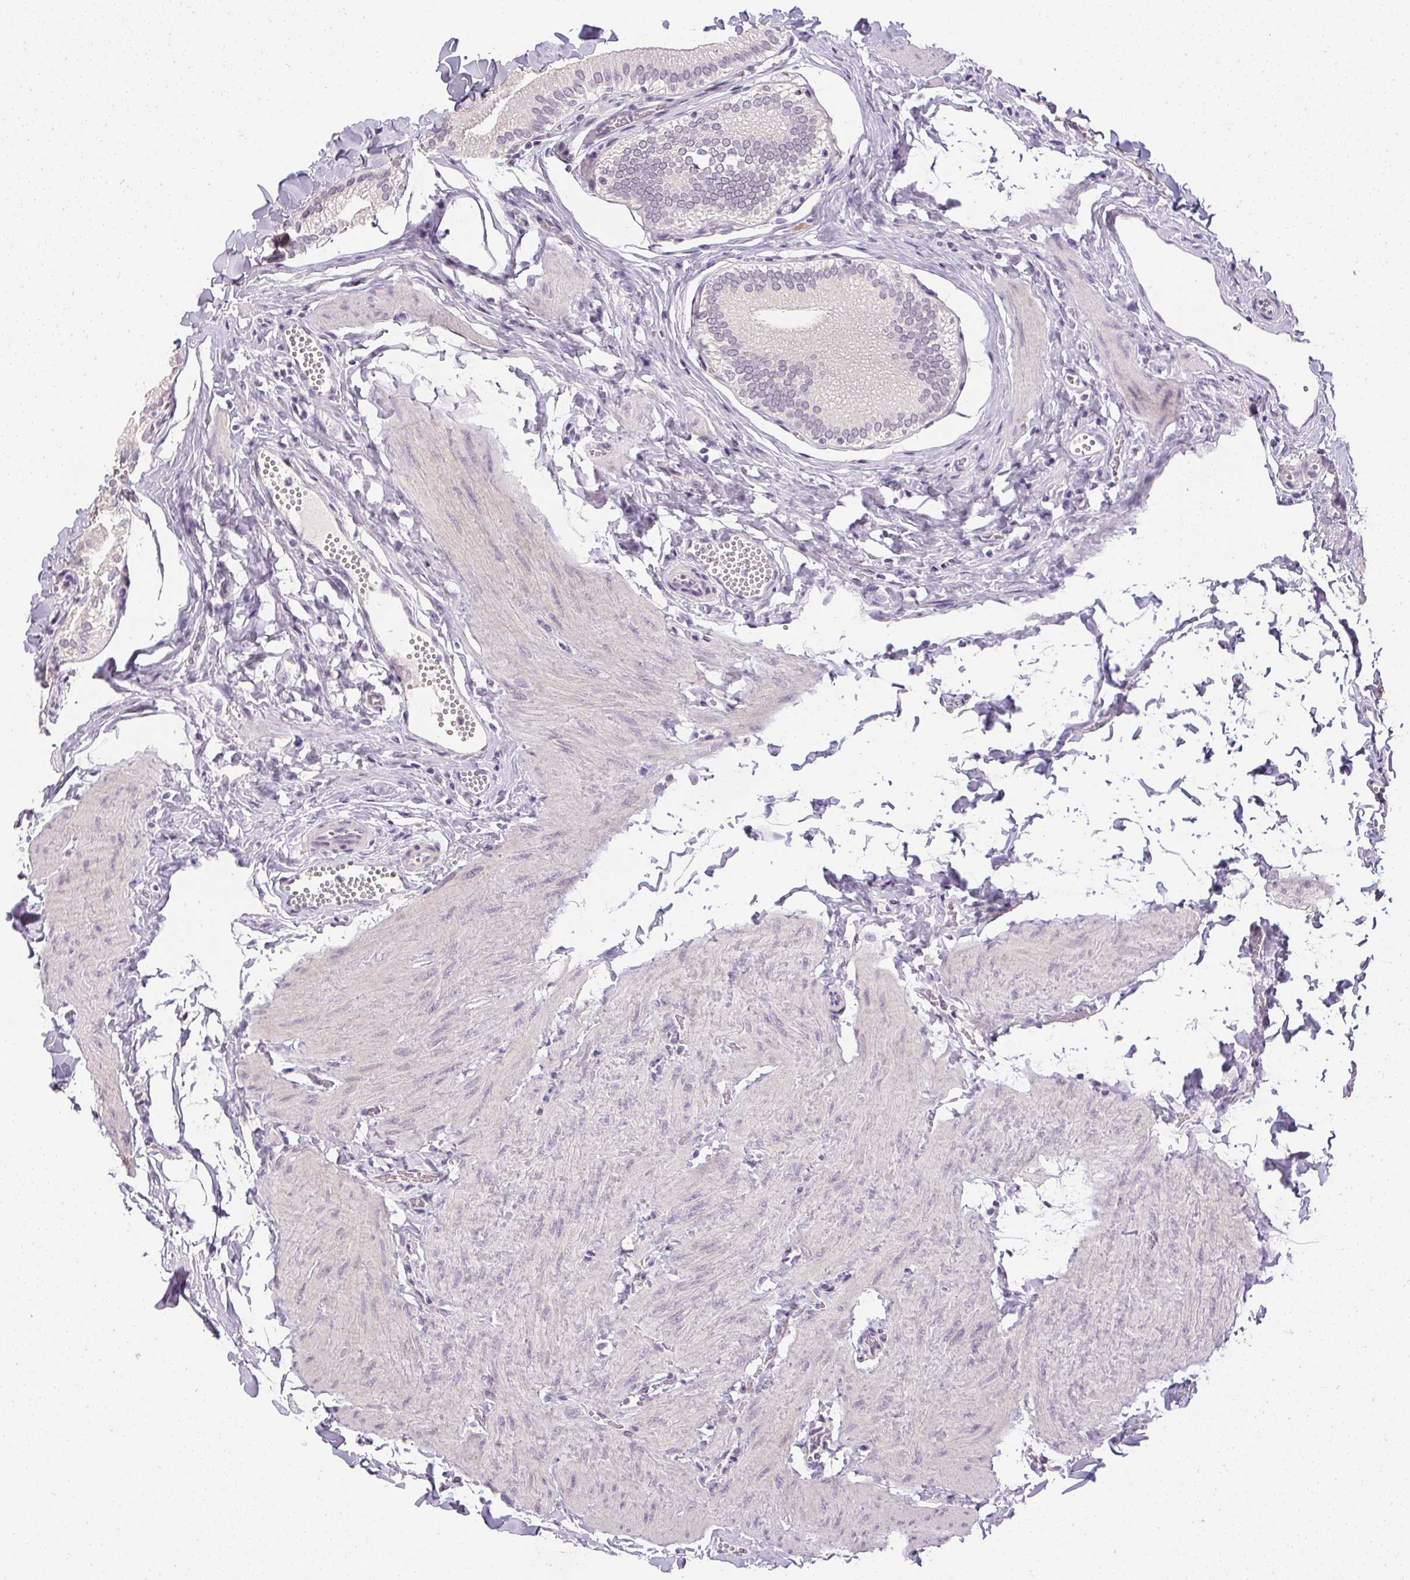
{"staining": {"intensity": "negative", "quantity": "none", "location": "none"}, "tissue": "gallbladder", "cell_type": "Glandular cells", "image_type": "normal", "snomed": [{"axis": "morphology", "description": "Normal tissue, NOS"}, {"axis": "topography", "description": "Gallbladder"}, {"axis": "topography", "description": "Peripheral nerve tissue"}], "caption": "Micrograph shows no significant protein expression in glandular cells of benign gallbladder. The staining is performed using DAB brown chromogen with nuclei counter-stained in using hematoxylin.", "gene": "PPY", "patient": {"sex": "male", "age": 17}}